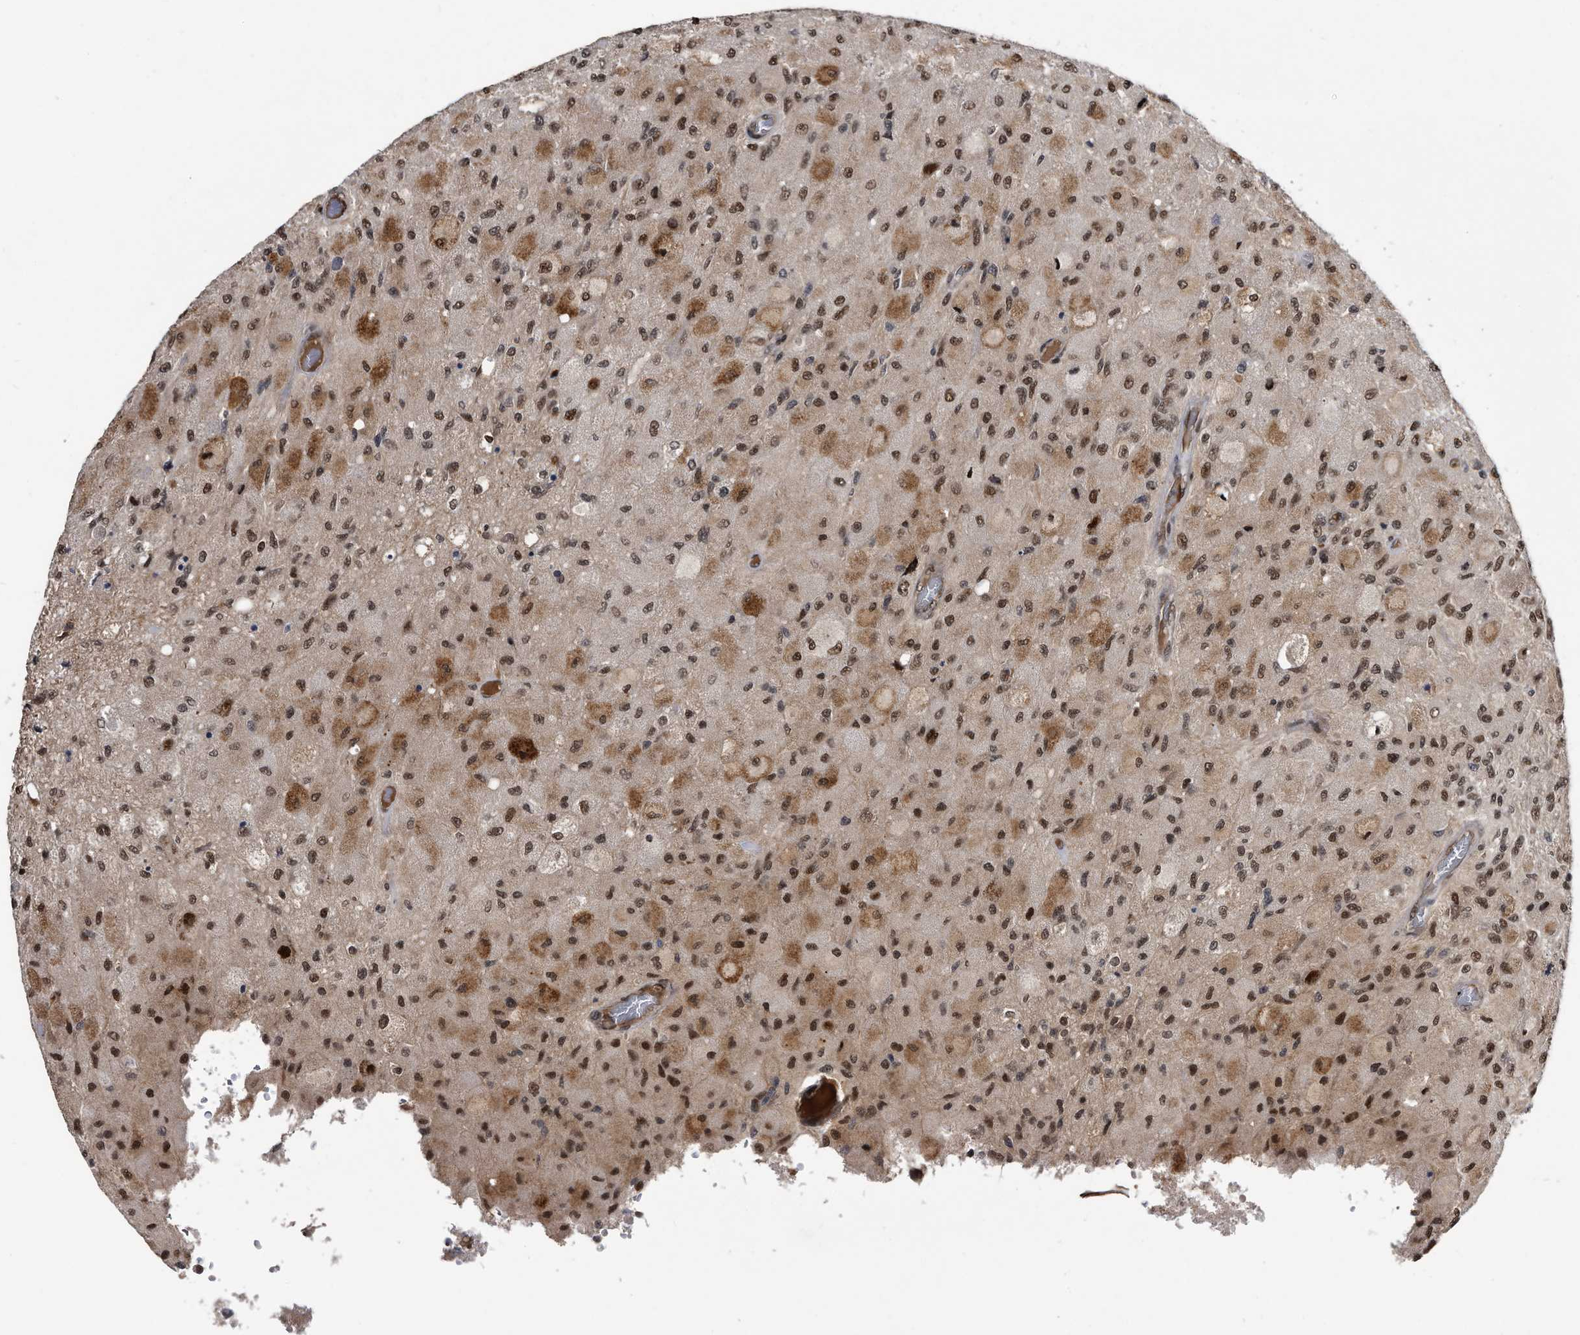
{"staining": {"intensity": "moderate", "quantity": ">75%", "location": "nuclear"}, "tissue": "glioma", "cell_type": "Tumor cells", "image_type": "cancer", "snomed": [{"axis": "morphology", "description": "Normal tissue, NOS"}, {"axis": "morphology", "description": "Glioma, malignant, High grade"}, {"axis": "topography", "description": "Cerebral cortex"}], "caption": "Glioma stained with a protein marker shows moderate staining in tumor cells.", "gene": "RAD23B", "patient": {"sex": "male", "age": 77}}